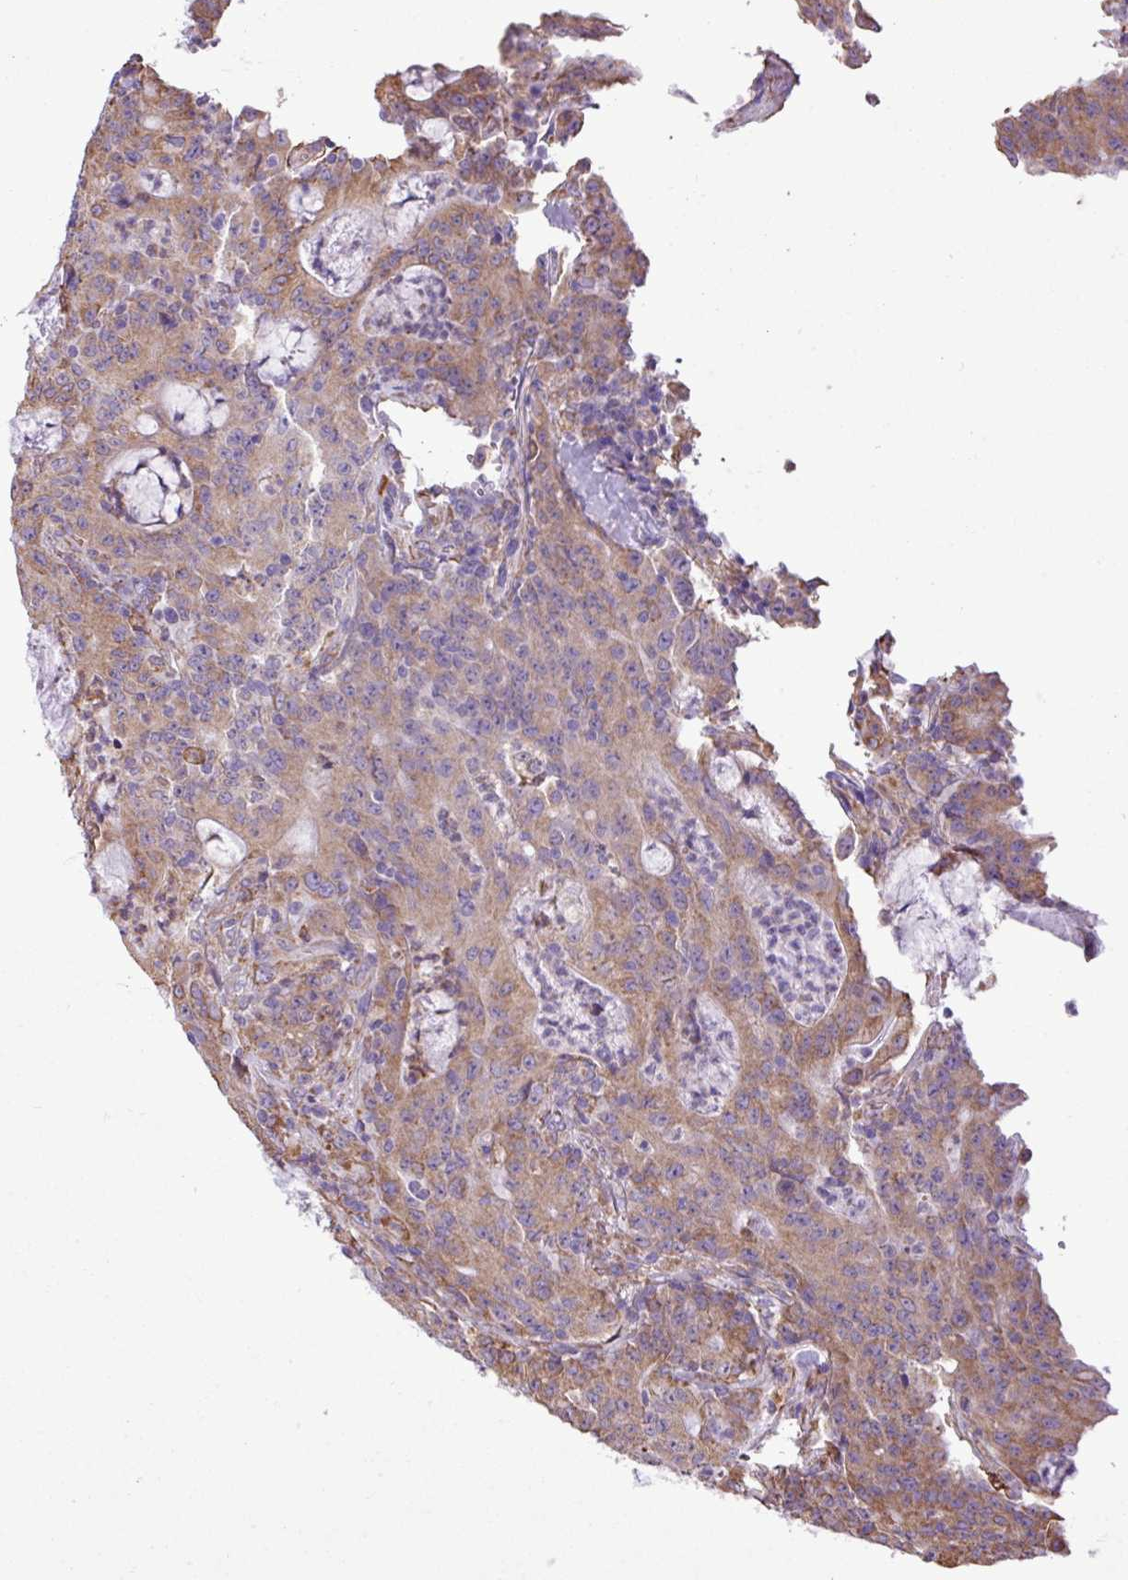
{"staining": {"intensity": "moderate", "quantity": "25%-75%", "location": "cytoplasmic/membranous"}, "tissue": "colorectal cancer", "cell_type": "Tumor cells", "image_type": "cancer", "snomed": [{"axis": "morphology", "description": "Adenocarcinoma, NOS"}, {"axis": "topography", "description": "Colon"}], "caption": "Colorectal cancer (adenocarcinoma) was stained to show a protein in brown. There is medium levels of moderate cytoplasmic/membranous staining in approximately 25%-75% of tumor cells.", "gene": "ZSCAN5A", "patient": {"sex": "male", "age": 83}}